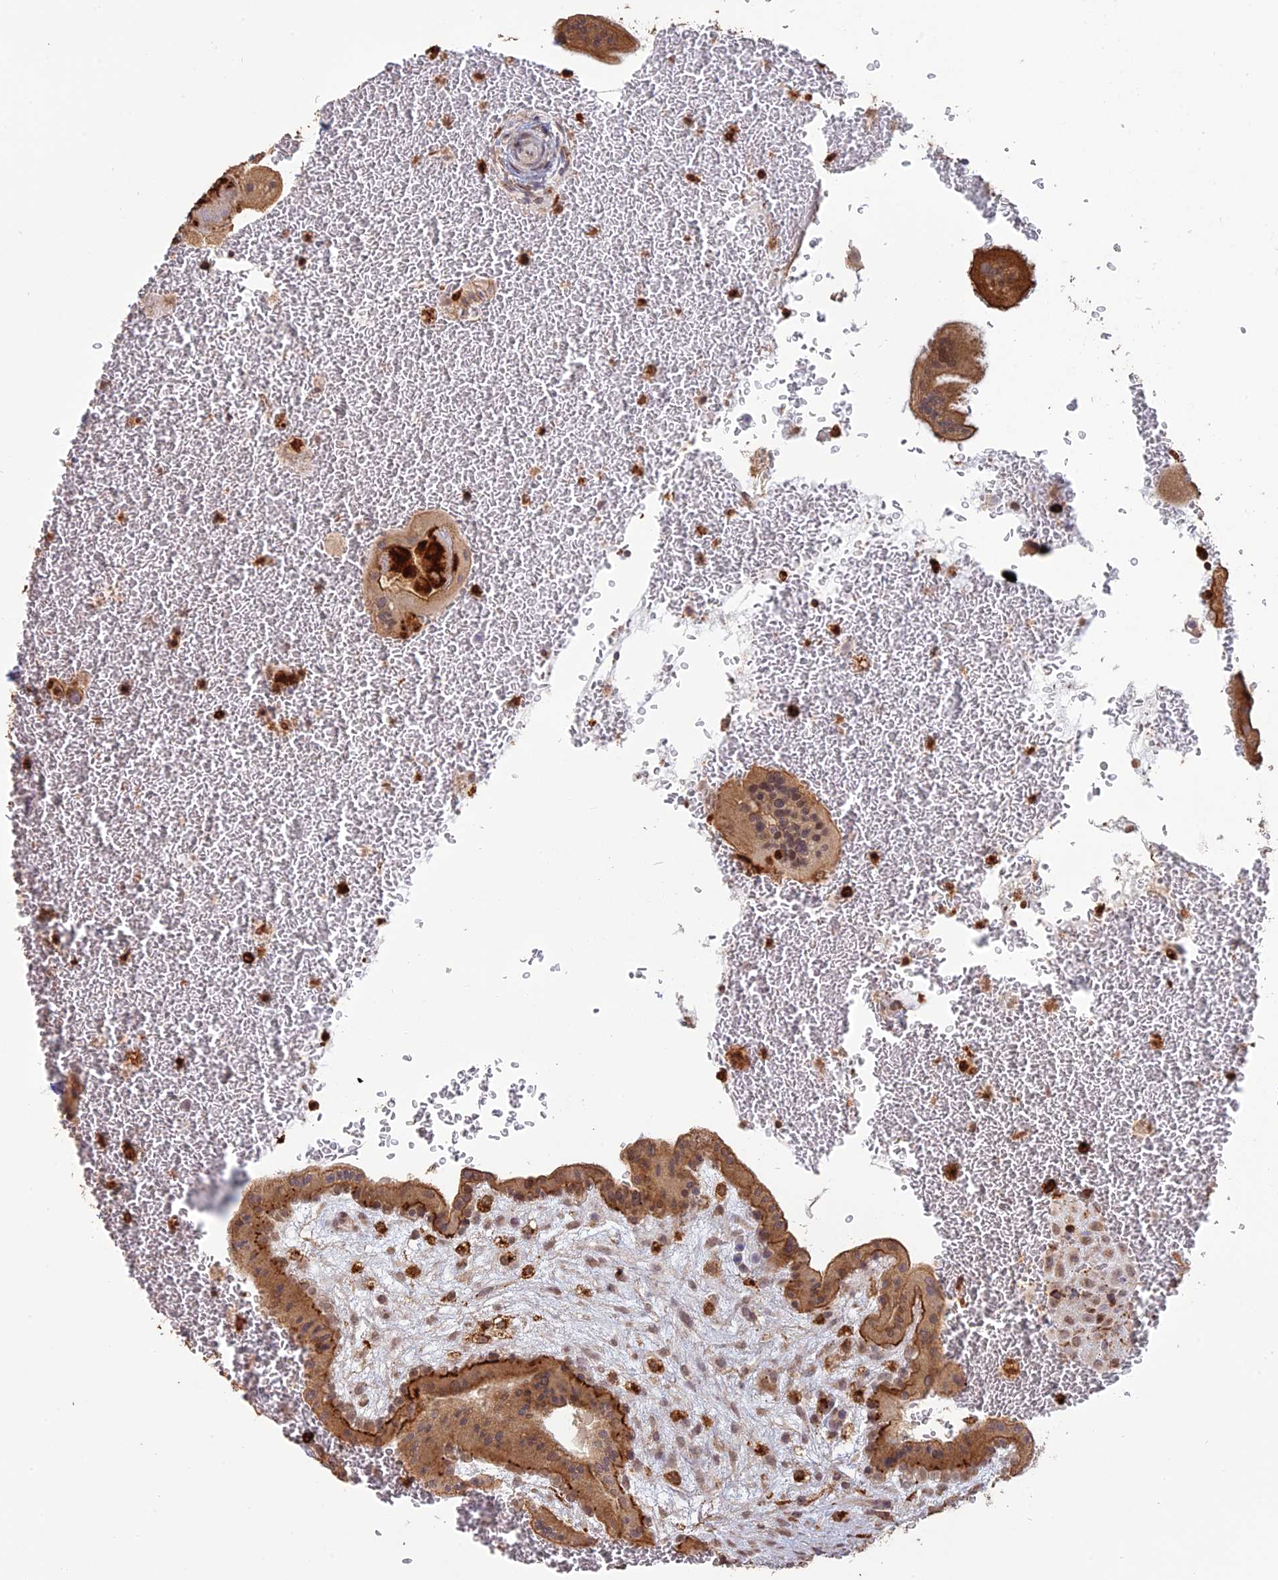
{"staining": {"intensity": "moderate", "quantity": ">75%", "location": "cytoplasmic/membranous"}, "tissue": "placenta", "cell_type": "Trophoblastic cells", "image_type": "normal", "snomed": [{"axis": "morphology", "description": "Normal tissue, NOS"}, {"axis": "topography", "description": "Placenta"}], "caption": "An image of human placenta stained for a protein demonstrates moderate cytoplasmic/membranous brown staining in trophoblastic cells. (Stains: DAB (3,3'-diaminobenzidine) in brown, nuclei in blue, Microscopy: brightfield microscopy at high magnification).", "gene": "APOBR", "patient": {"sex": "female", "age": 35}}